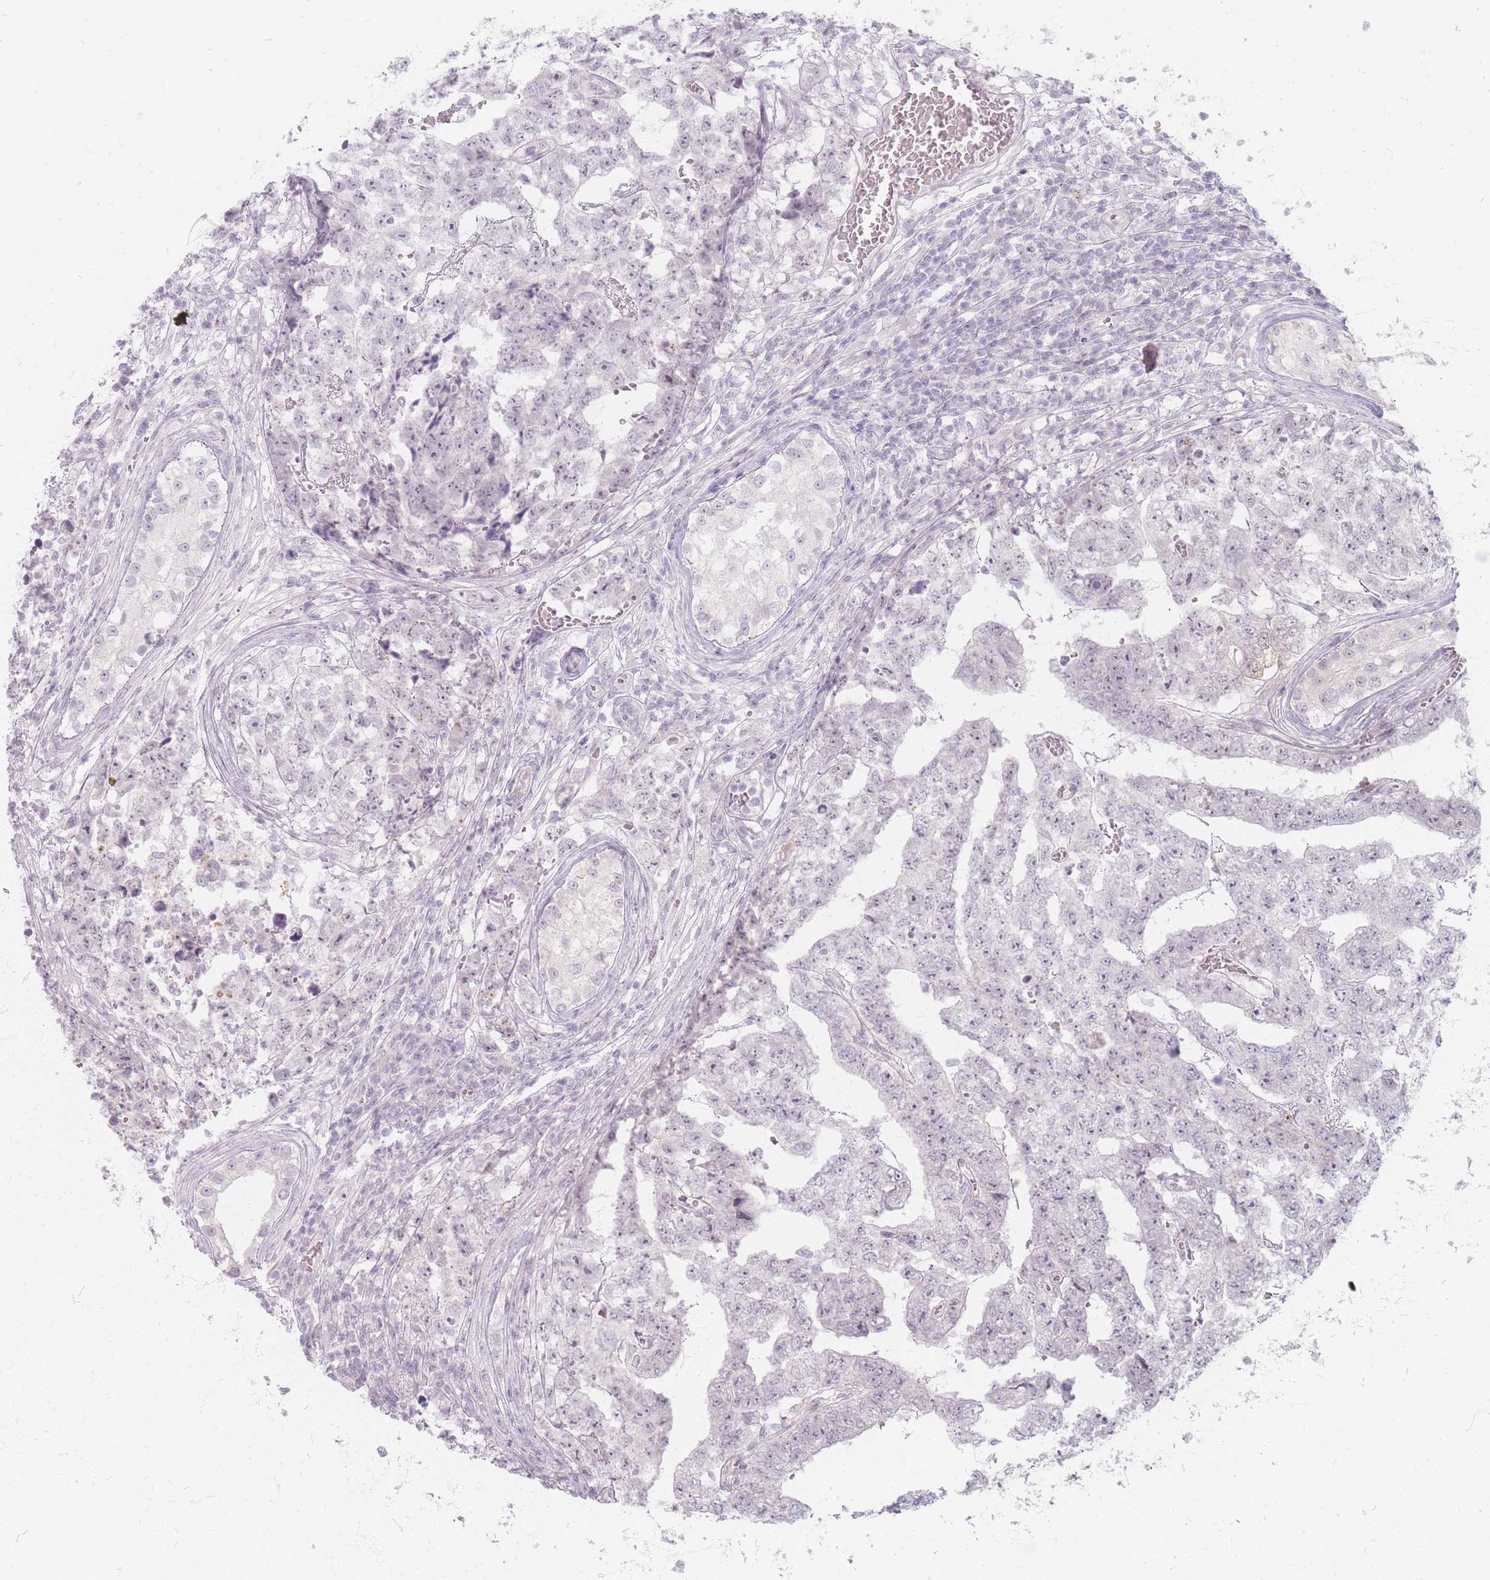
{"staining": {"intensity": "negative", "quantity": "none", "location": "none"}, "tissue": "testis cancer", "cell_type": "Tumor cells", "image_type": "cancer", "snomed": [{"axis": "morphology", "description": "Carcinoma, Embryonal, NOS"}, {"axis": "topography", "description": "Testis"}], "caption": "This is a histopathology image of immunohistochemistry (IHC) staining of embryonal carcinoma (testis), which shows no positivity in tumor cells.", "gene": "GABRA6", "patient": {"sex": "male", "age": 25}}